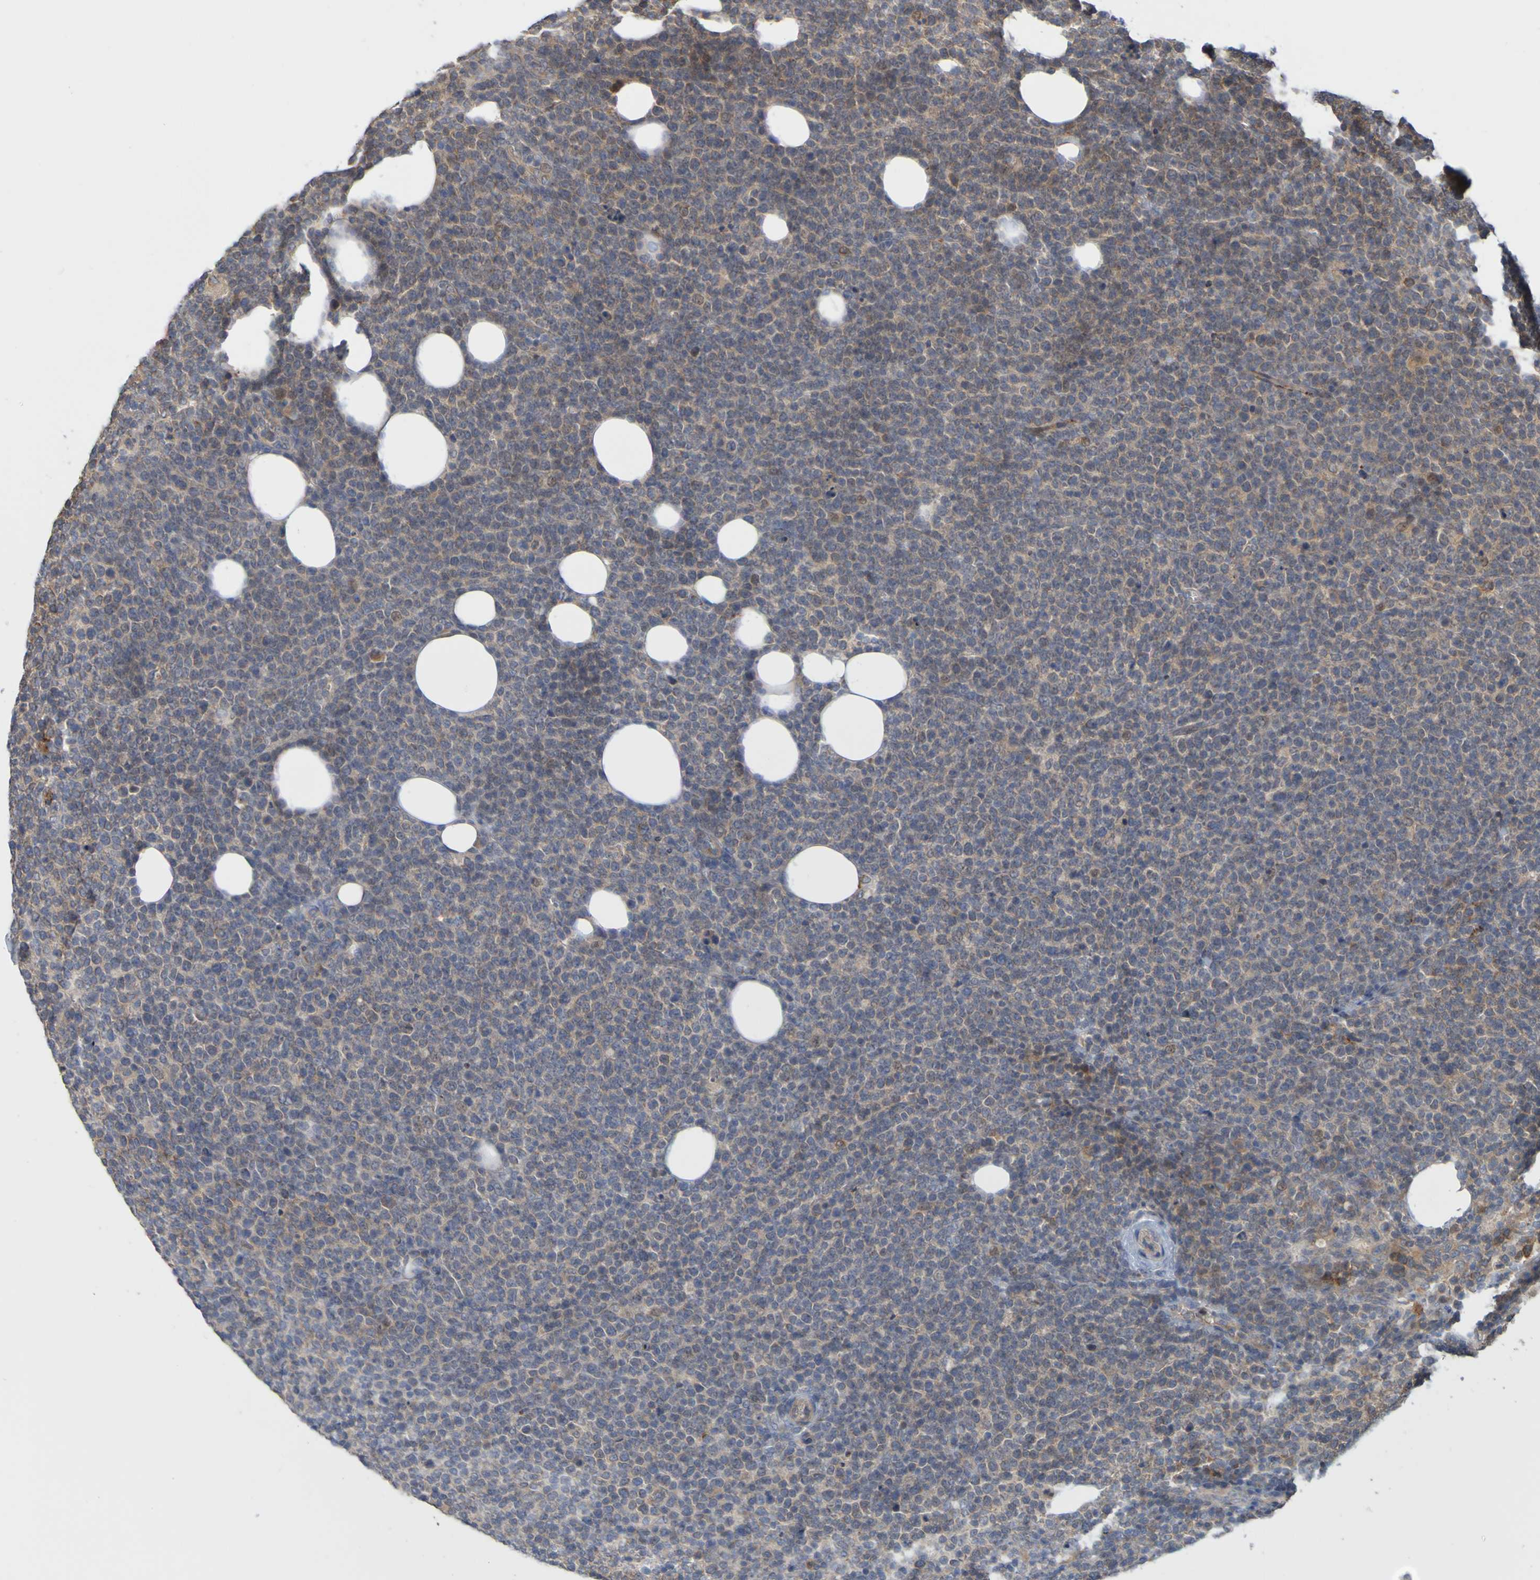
{"staining": {"intensity": "moderate", "quantity": "<25%", "location": "cytoplasmic/membranous"}, "tissue": "lymphoma", "cell_type": "Tumor cells", "image_type": "cancer", "snomed": [{"axis": "morphology", "description": "Malignant lymphoma, non-Hodgkin's type, High grade"}, {"axis": "topography", "description": "Lymph node"}], "caption": "Immunohistochemical staining of human lymphoma reveals moderate cytoplasmic/membranous protein positivity in about <25% of tumor cells. (Brightfield microscopy of DAB IHC at high magnification).", "gene": "NAV2", "patient": {"sex": "male", "age": 61}}